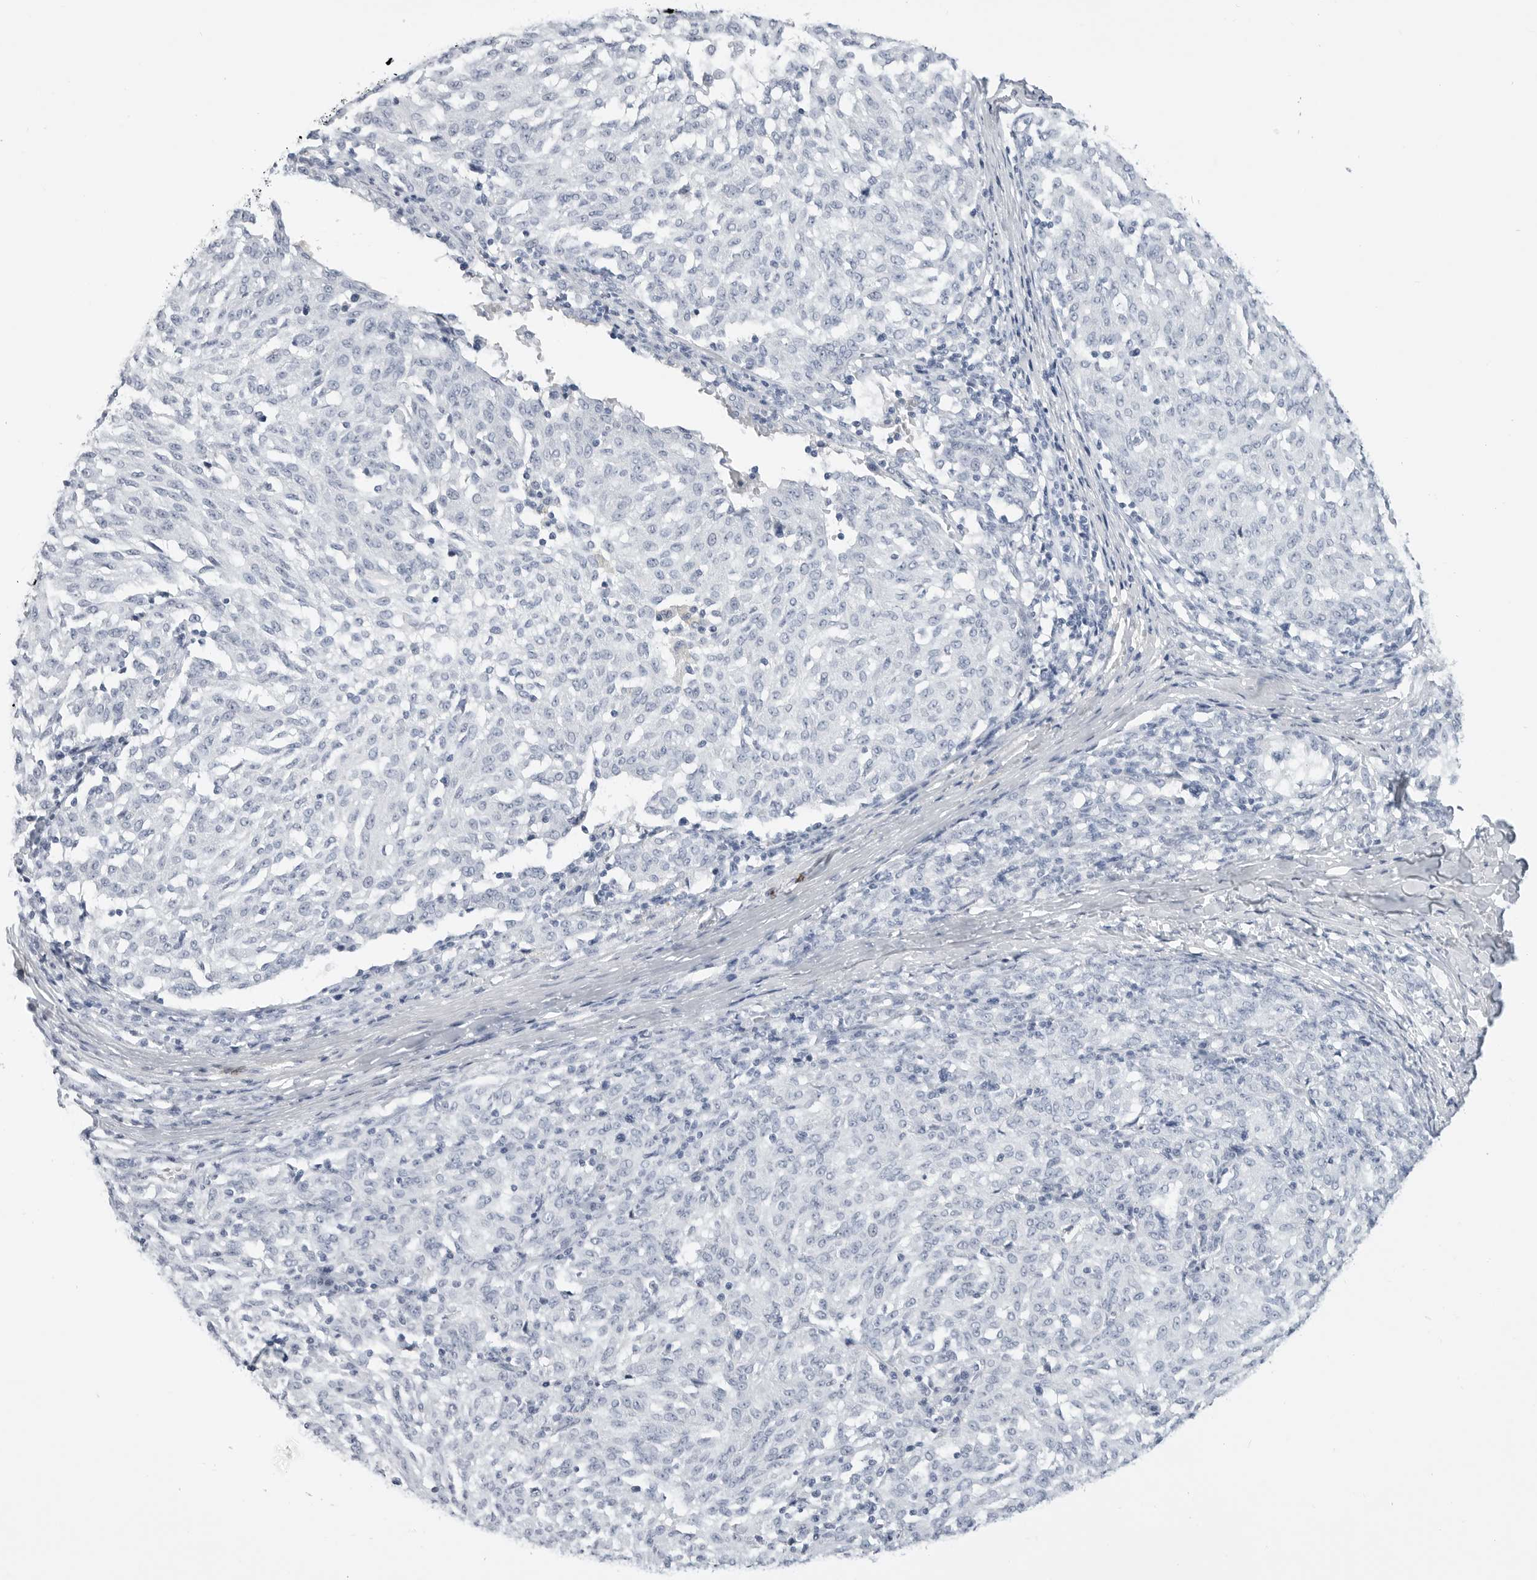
{"staining": {"intensity": "negative", "quantity": "none", "location": "none"}, "tissue": "melanoma", "cell_type": "Tumor cells", "image_type": "cancer", "snomed": [{"axis": "morphology", "description": "Malignant melanoma, NOS"}, {"axis": "topography", "description": "Skin"}], "caption": "Immunohistochemistry (IHC) of malignant melanoma demonstrates no expression in tumor cells. The staining is performed using DAB brown chromogen with nuclei counter-stained in using hematoxylin.", "gene": "PLN", "patient": {"sex": "female", "age": 72}}